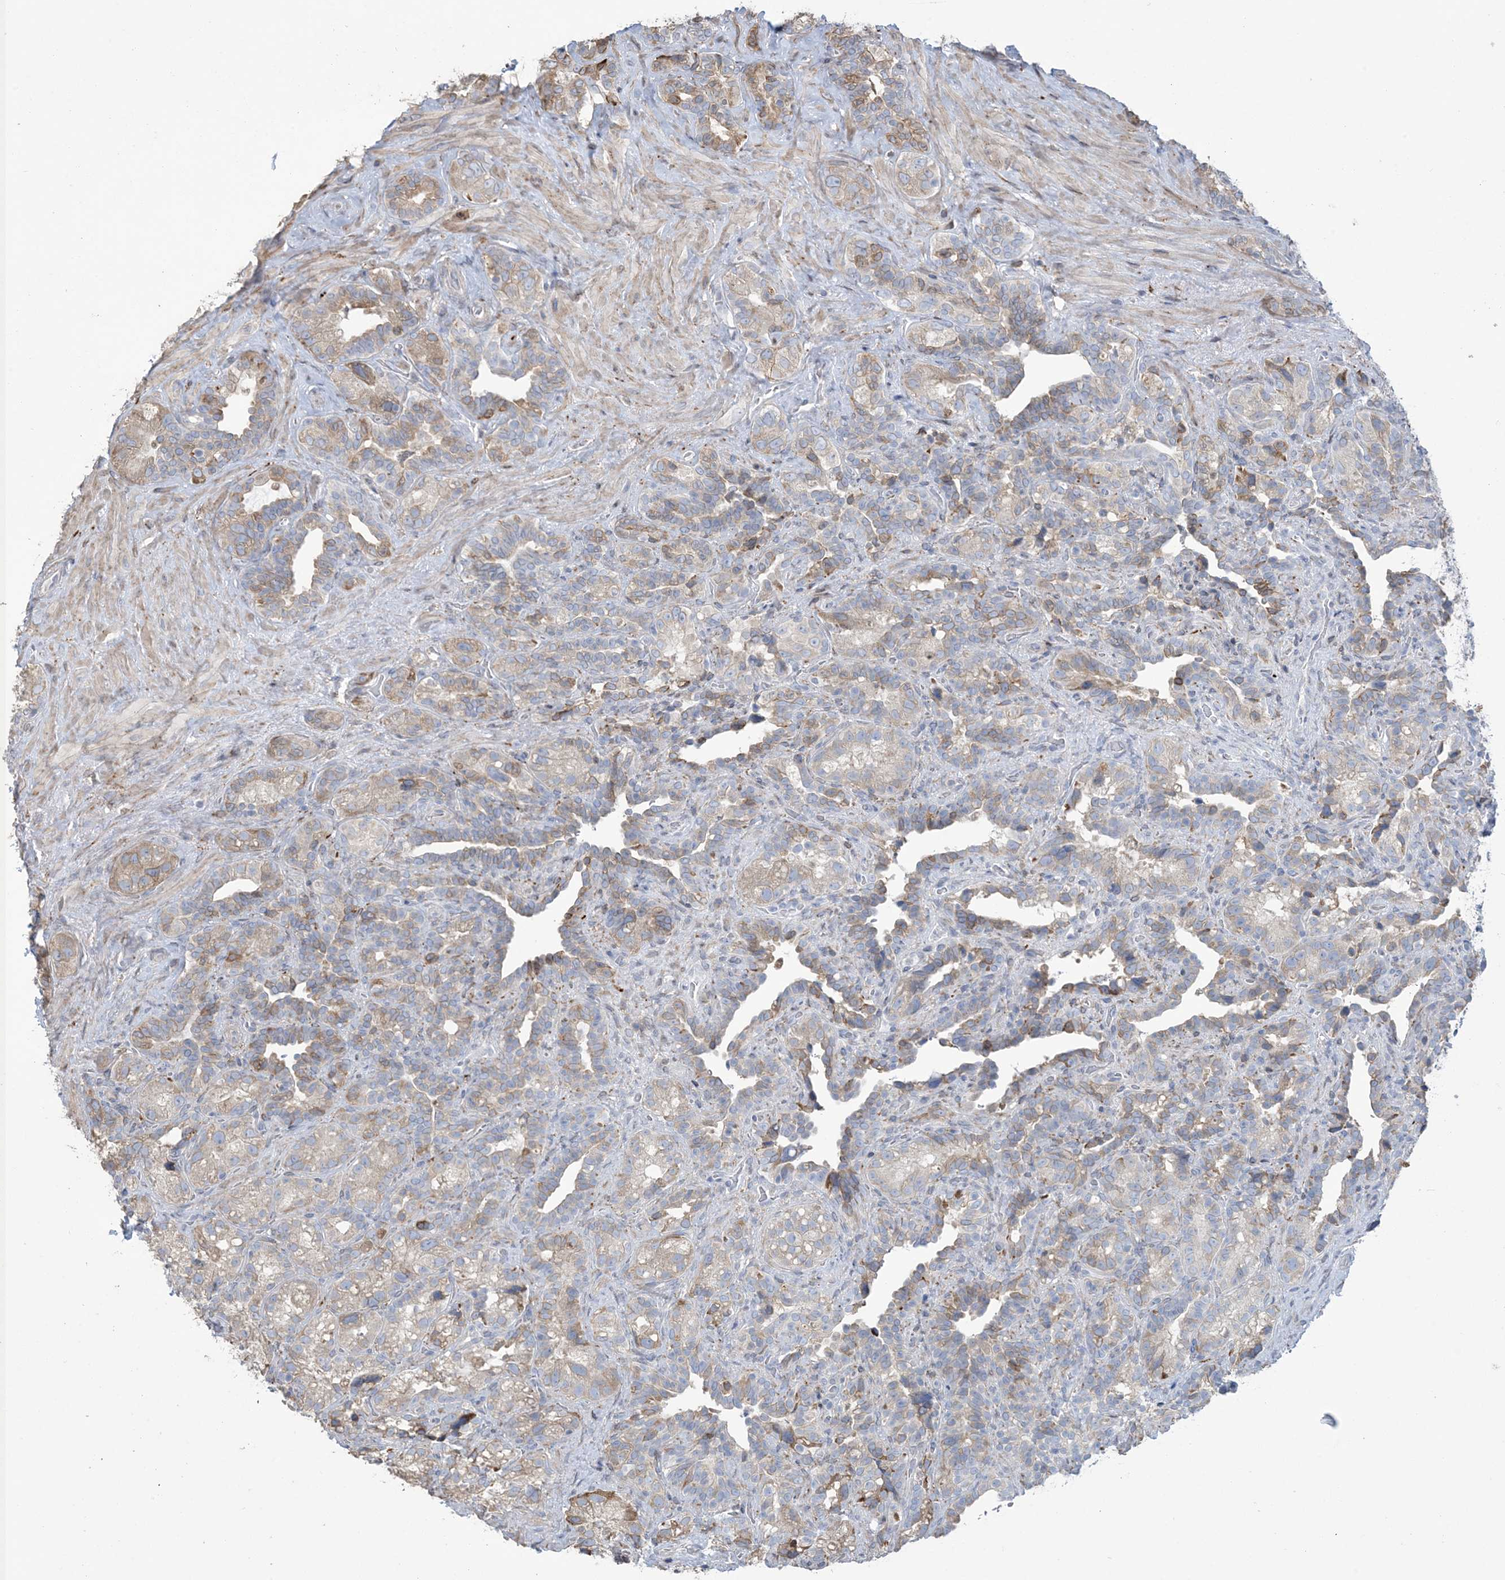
{"staining": {"intensity": "moderate", "quantity": ">75%", "location": "cytoplasmic/membranous"}, "tissue": "seminal vesicle", "cell_type": "Glandular cells", "image_type": "normal", "snomed": [{"axis": "morphology", "description": "Normal tissue, NOS"}, {"axis": "topography", "description": "Seminal veicle"}, {"axis": "topography", "description": "Peripheral nerve tissue"}], "caption": "A high-resolution photomicrograph shows immunohistochemistry (IHC) staining of benign seminal vesicle, which exhibits moderate cytoplasmic/membranous expression in approximately >75% of glandular cells.", "gene": "SHANK1", "patient": {"sex": "male", "age": 67}}